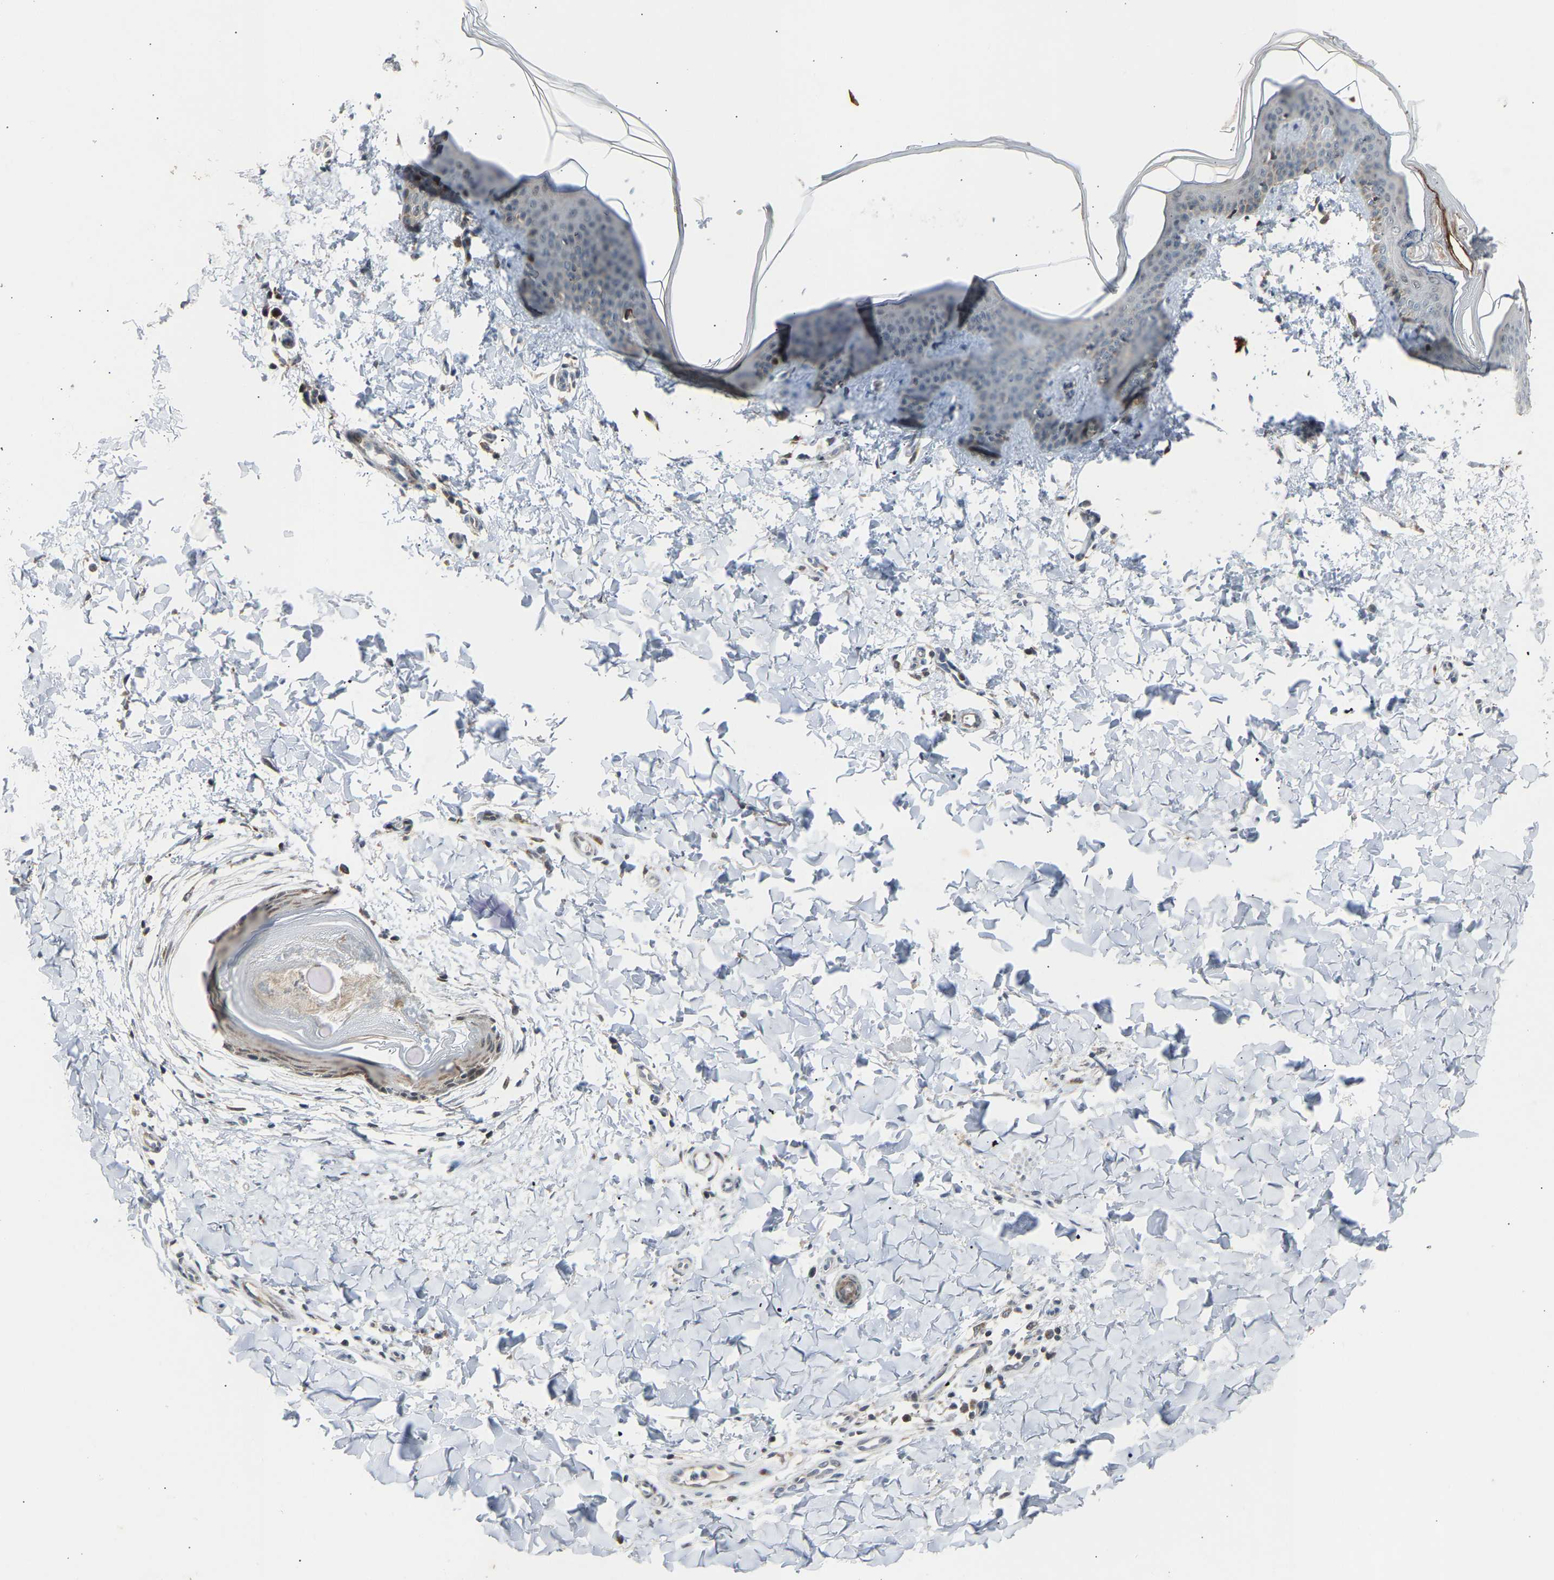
{"staining": {"intensity": "negative", "quantity": "none", "location": "none"}, "tissue": "skin", "cell_type": "Fibroblasts", "image_type": "normal", "snomed": [{"axis": "morphology", "description": "Normal tissue, NOS"}, {"axis": "topography", "description": "Skin"}], "caption": "Fibroblasts show no significant protein staining in unremarkable skin.", "gene": "SLIRP", "patient": {"sex": "female", "age": 17}}